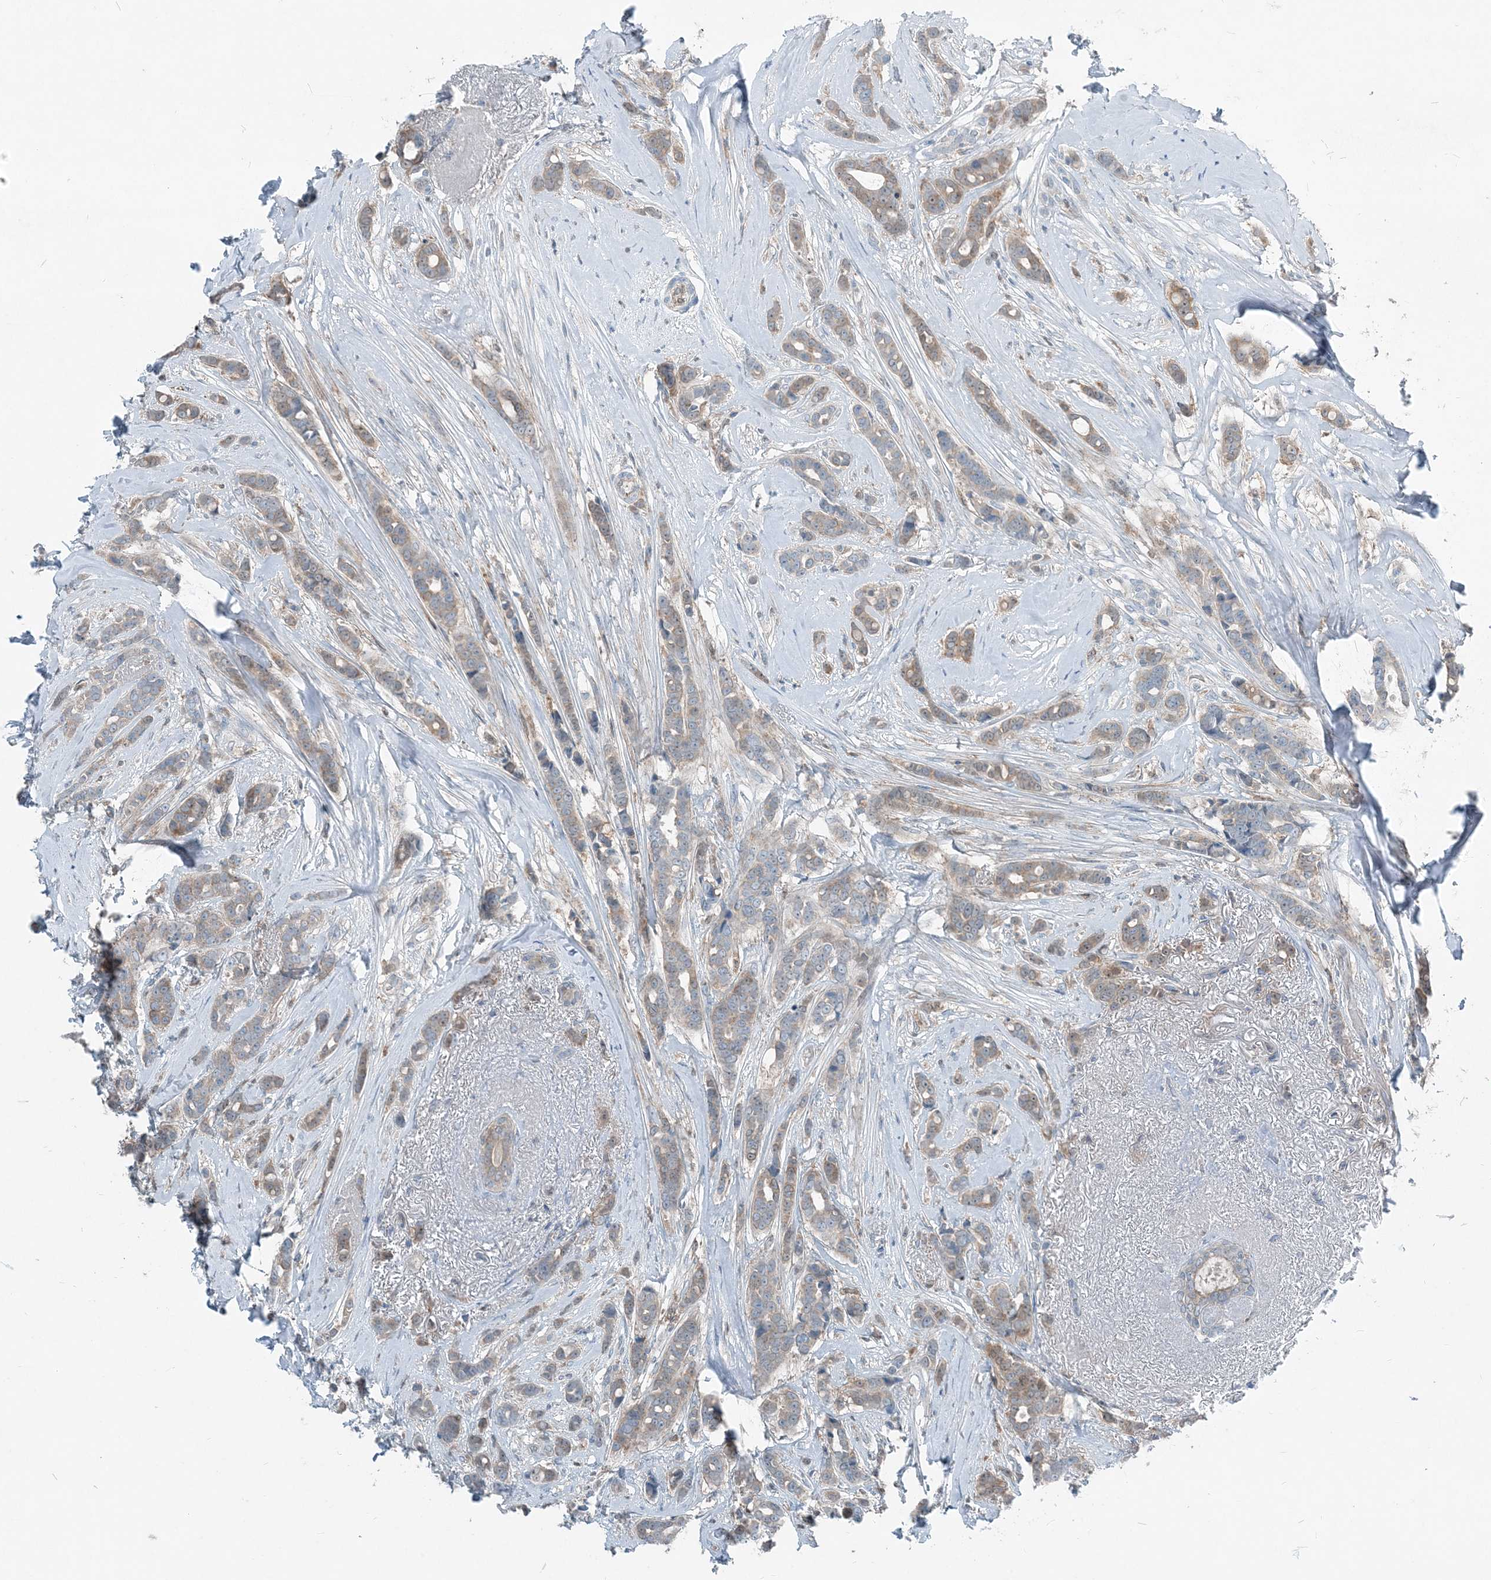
{"staining": {"intensity": "weak", "quantity": "25%-75%", "location": "cytoplasmic/membranous"}, "tissue": "breast cancer", "cell_type": "Tumor cells", "image_type": "cancer", "snomed": [{"axis": "morphology", "description": "Lobular carcinoma"}, {"axis": "topography", "description": "Breast"}], "caption": "DAB immunohistochemical staining of breast cancer (lobular carcinoma) reveals weak cytoplasmic/membranous protein positivity in about 25%-75% of tumor cells.", "gene": "ARMH1", "patient": {"sex": "female", "age": 51}}